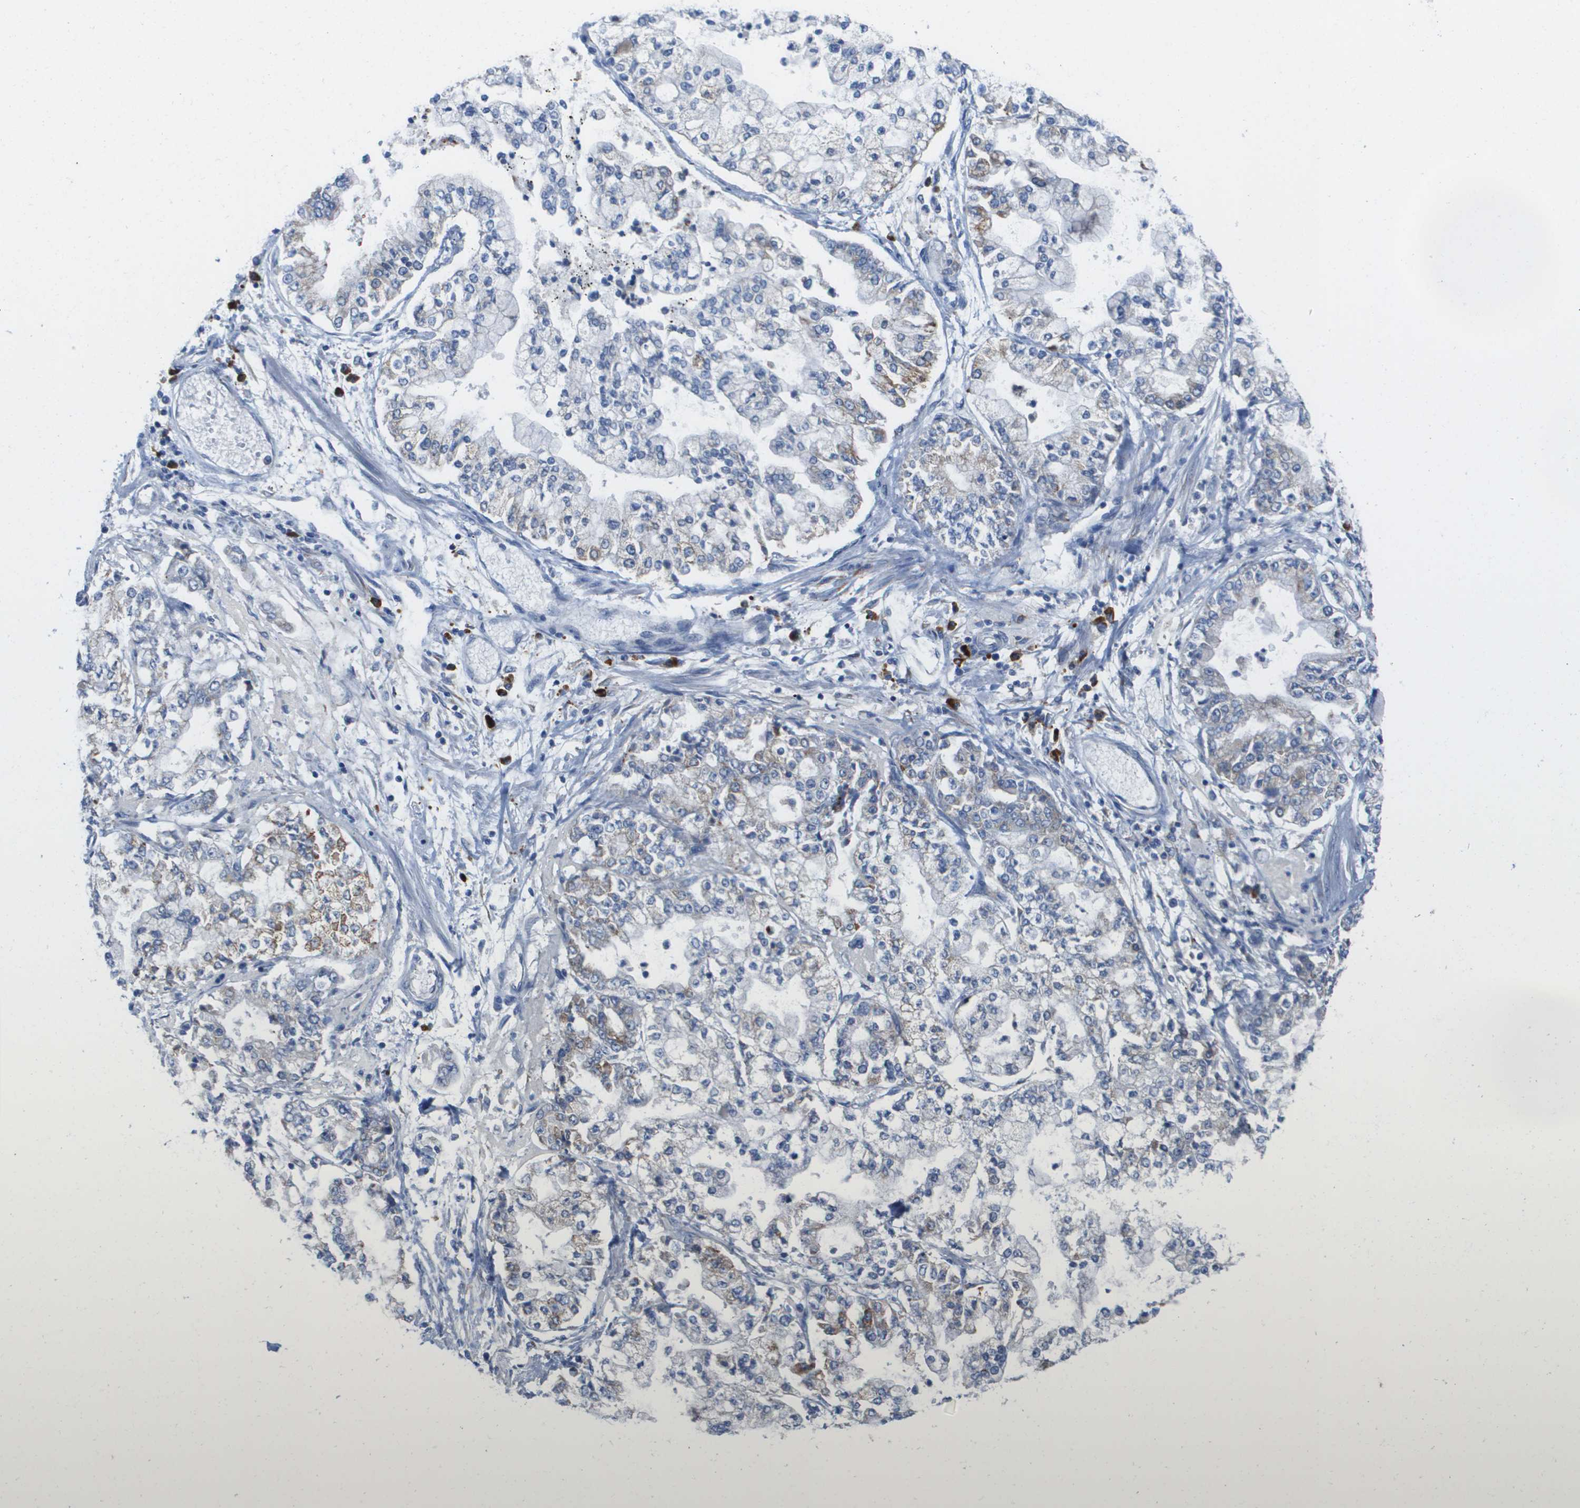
{"staining": {"intensity": "moderate", "quantity": "<25%", "location": "cytoplasmic/membranous"}, "tissue": "stomach cancer", "cell_type": "Tumor cells", "image_type": "cancer", "snomed": [{"axis": "morphology", "description": "Adenocarcinoma, NOS"}, {"axis": "topography", "description": "Stomach"}], "caption": "Immunohistochemistry (IHC) of stomach cancer reveals low levels of moderate cytoplasmic/membranous positivity in approximately <25% of tumor cells.", "gene": "CD3G", "patient": {"sex": "male", "age": 76}}